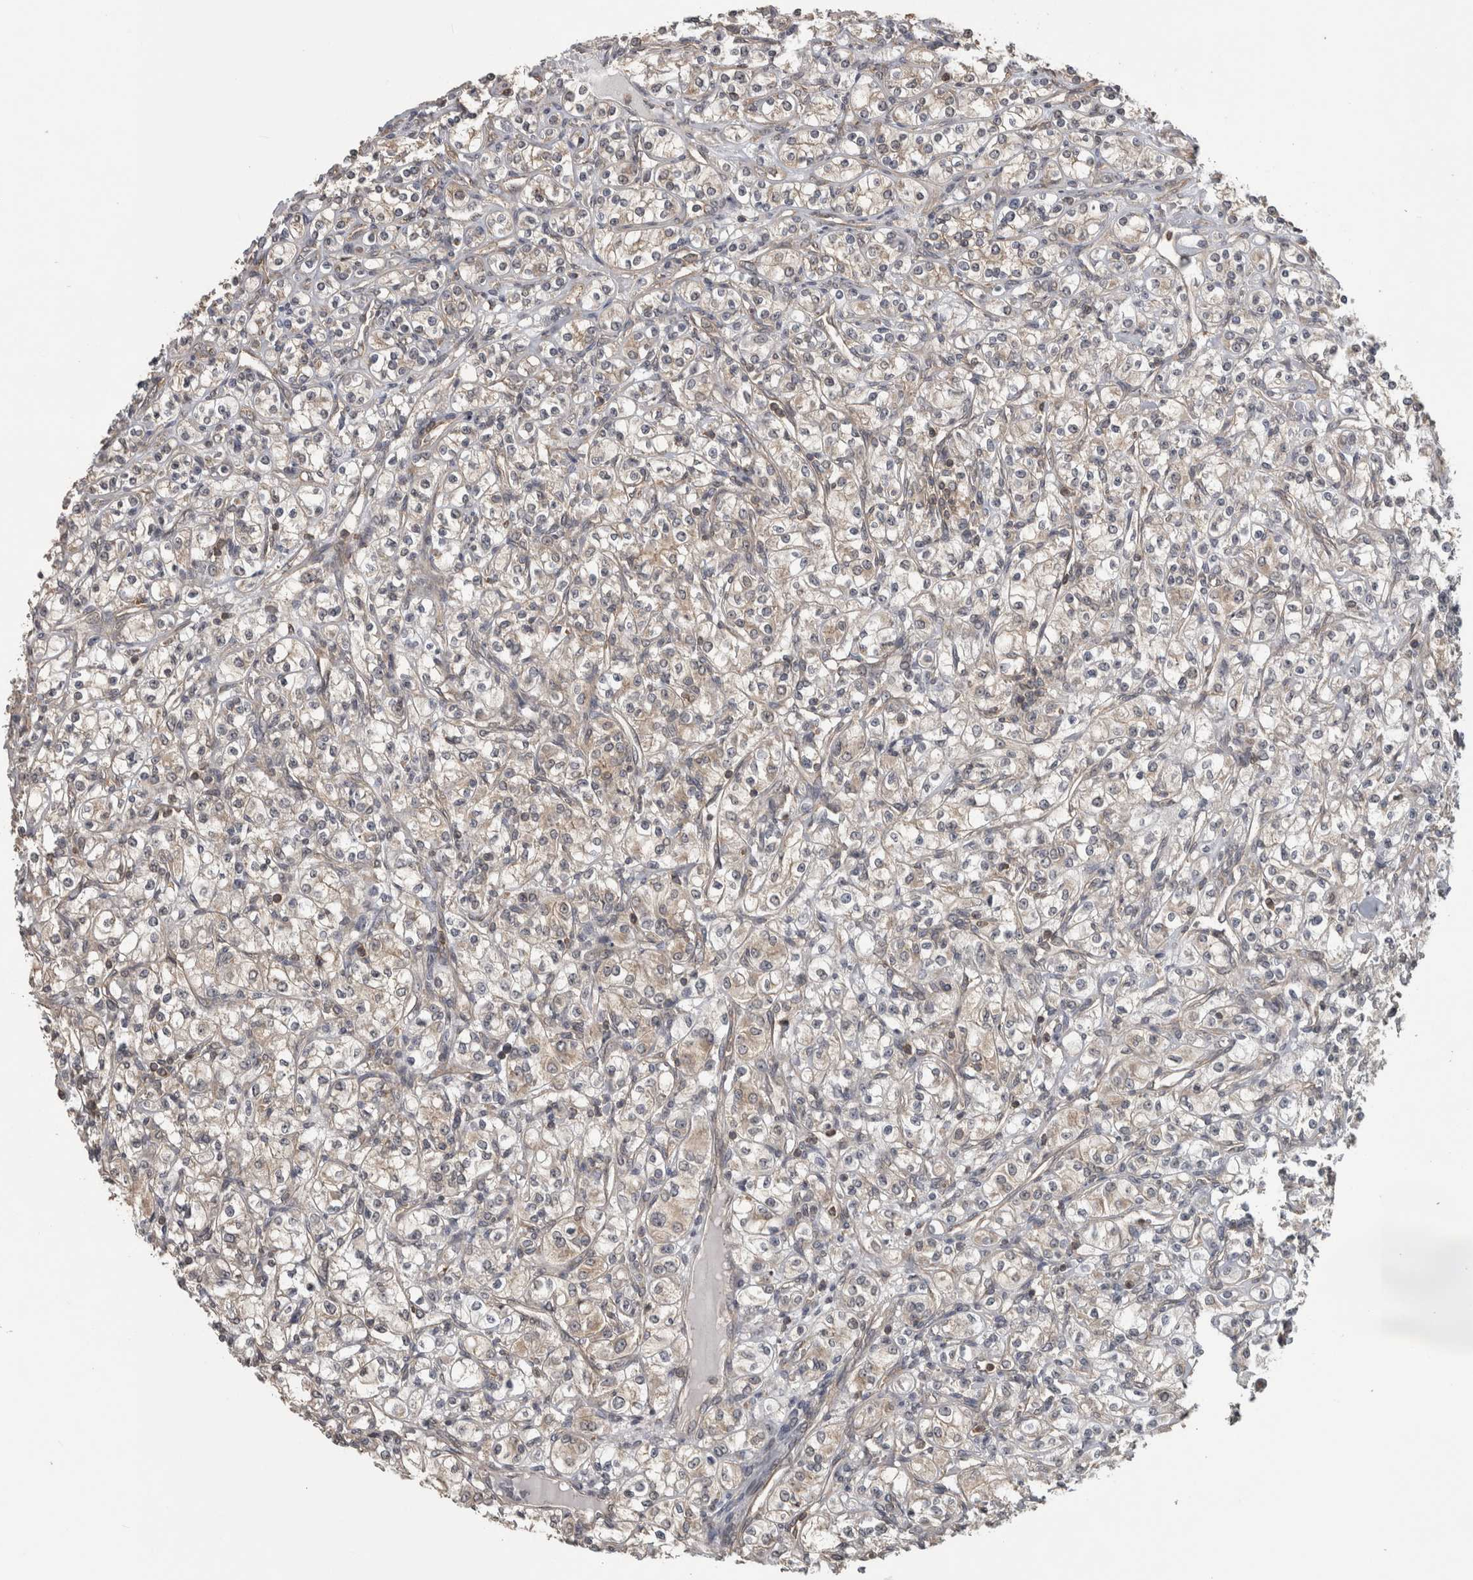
{"staining": {"intensity": "weak", "quantity": "<25%", "location": "cytoplasmic/membranous"}, "tissue": "renal cancer", "cell_type": "Tumor cells", "image_type": "cancer", "snomed": [{"axis": "morphology", "description": "Adenocarcinoma, NOS"}, {"axis": "topography", "description": "Kidney"}], "caption": "Human renal adenocarcinoma stained for a protein using immunohistochemistry shows no expression in tumor cells.", "gene": "ATXN2", "patient": {"sex": "male", "age": 77}}